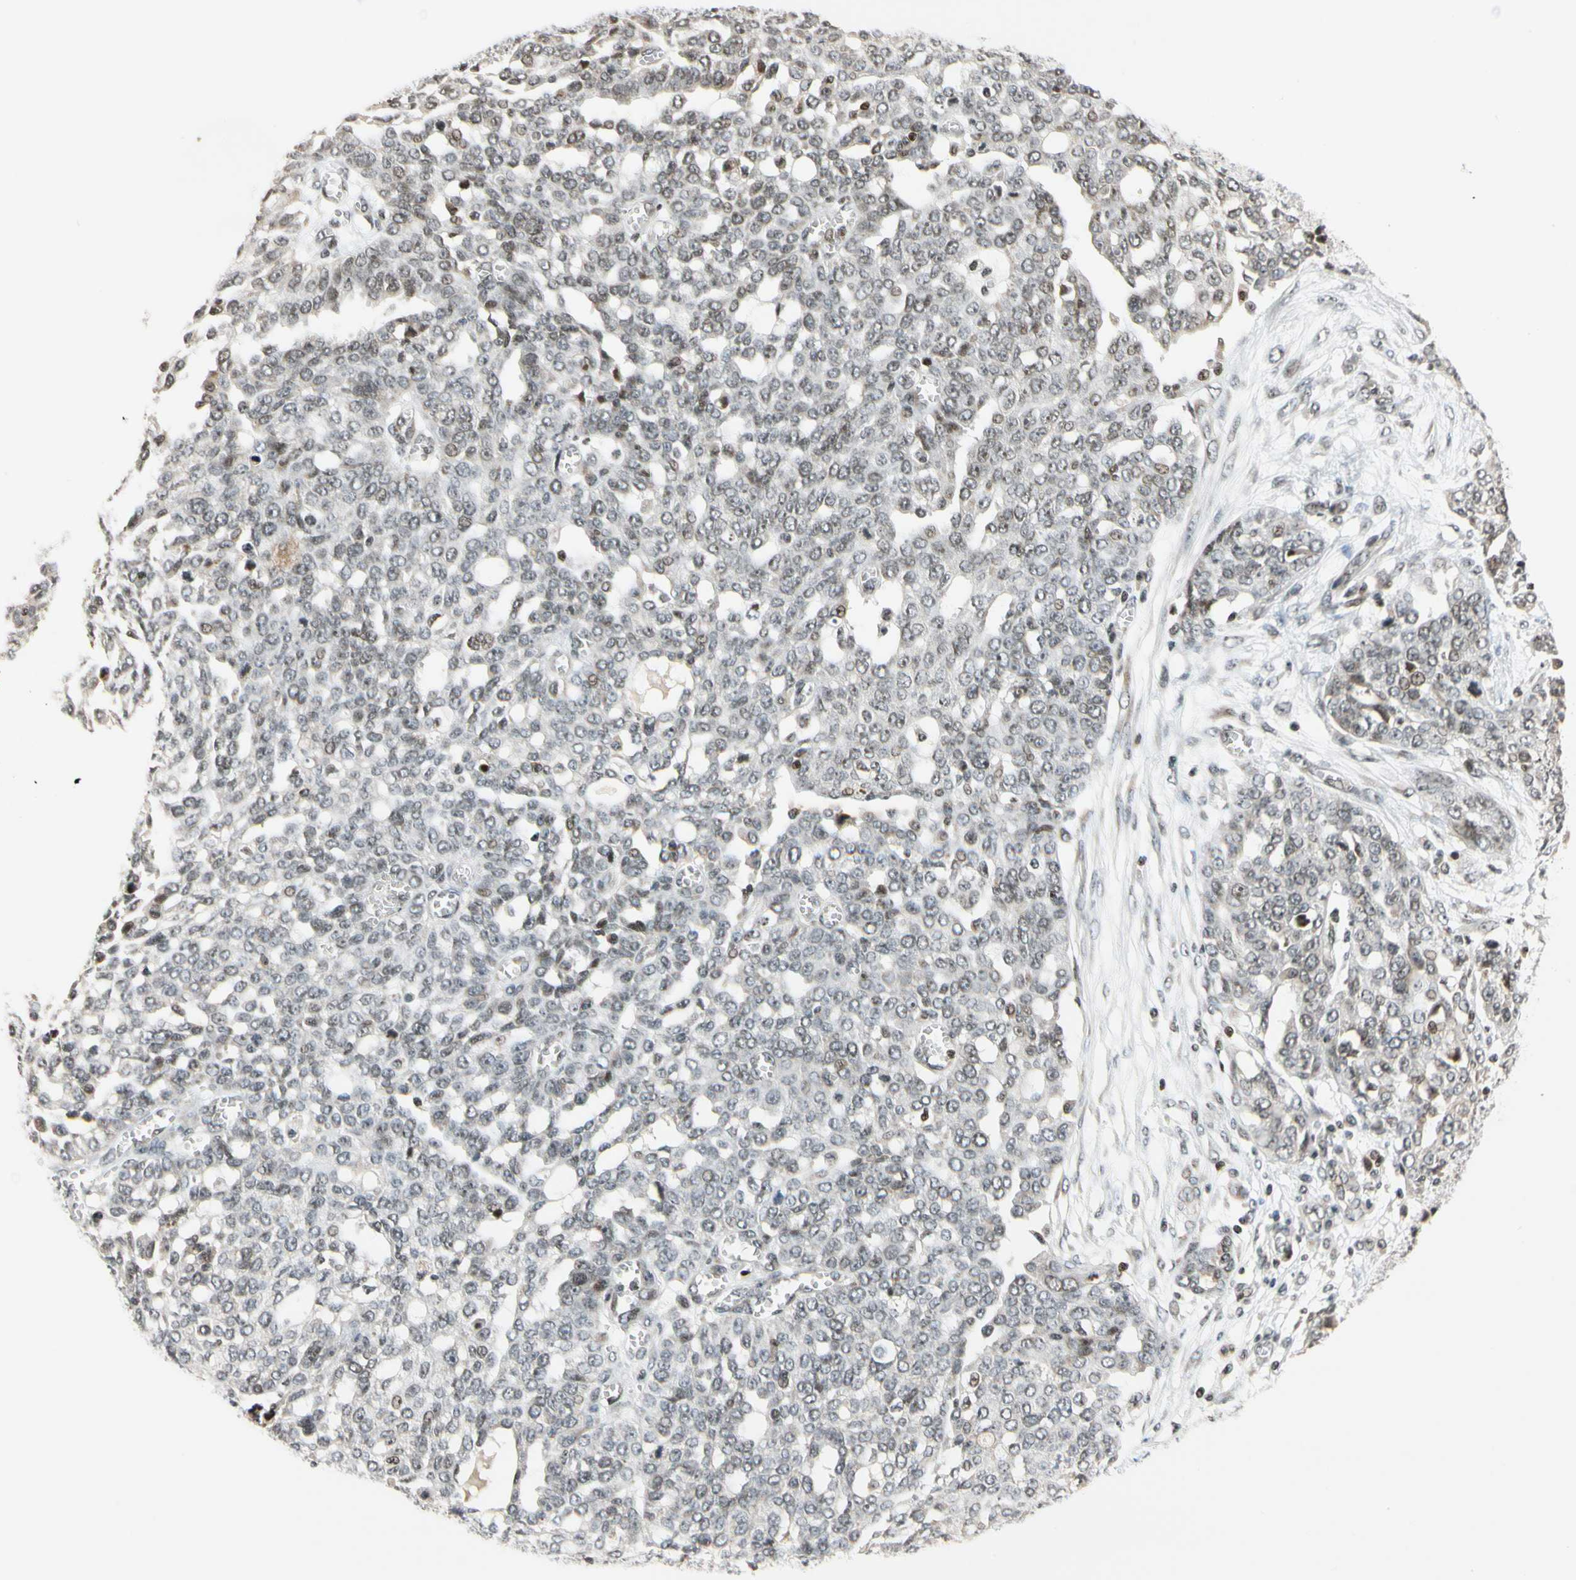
{"staining": {"intensity": "weak", "quantity": "25%-75%", "location": "nuclear"}, "tissue": "ovarian cancer", "cell_type": "Tumor cells", "image_type": "cancer", "snomed": [{"axis": "morphology", "description": "Cystadenocarcinoma, serous, NOS"}, {"axis": "topography", "description": "Soft tissue"}, {"axis": "topography", "description": "Ovary"}], "caption": "Protein staining of serous cystadenocarcinoma (ovarian) tissue demonstrates weak nuclear staining in approximately 25%-75% of tumor cells.", "gene": "CDK7", "patient": {"sex": "female", "age": 57}}